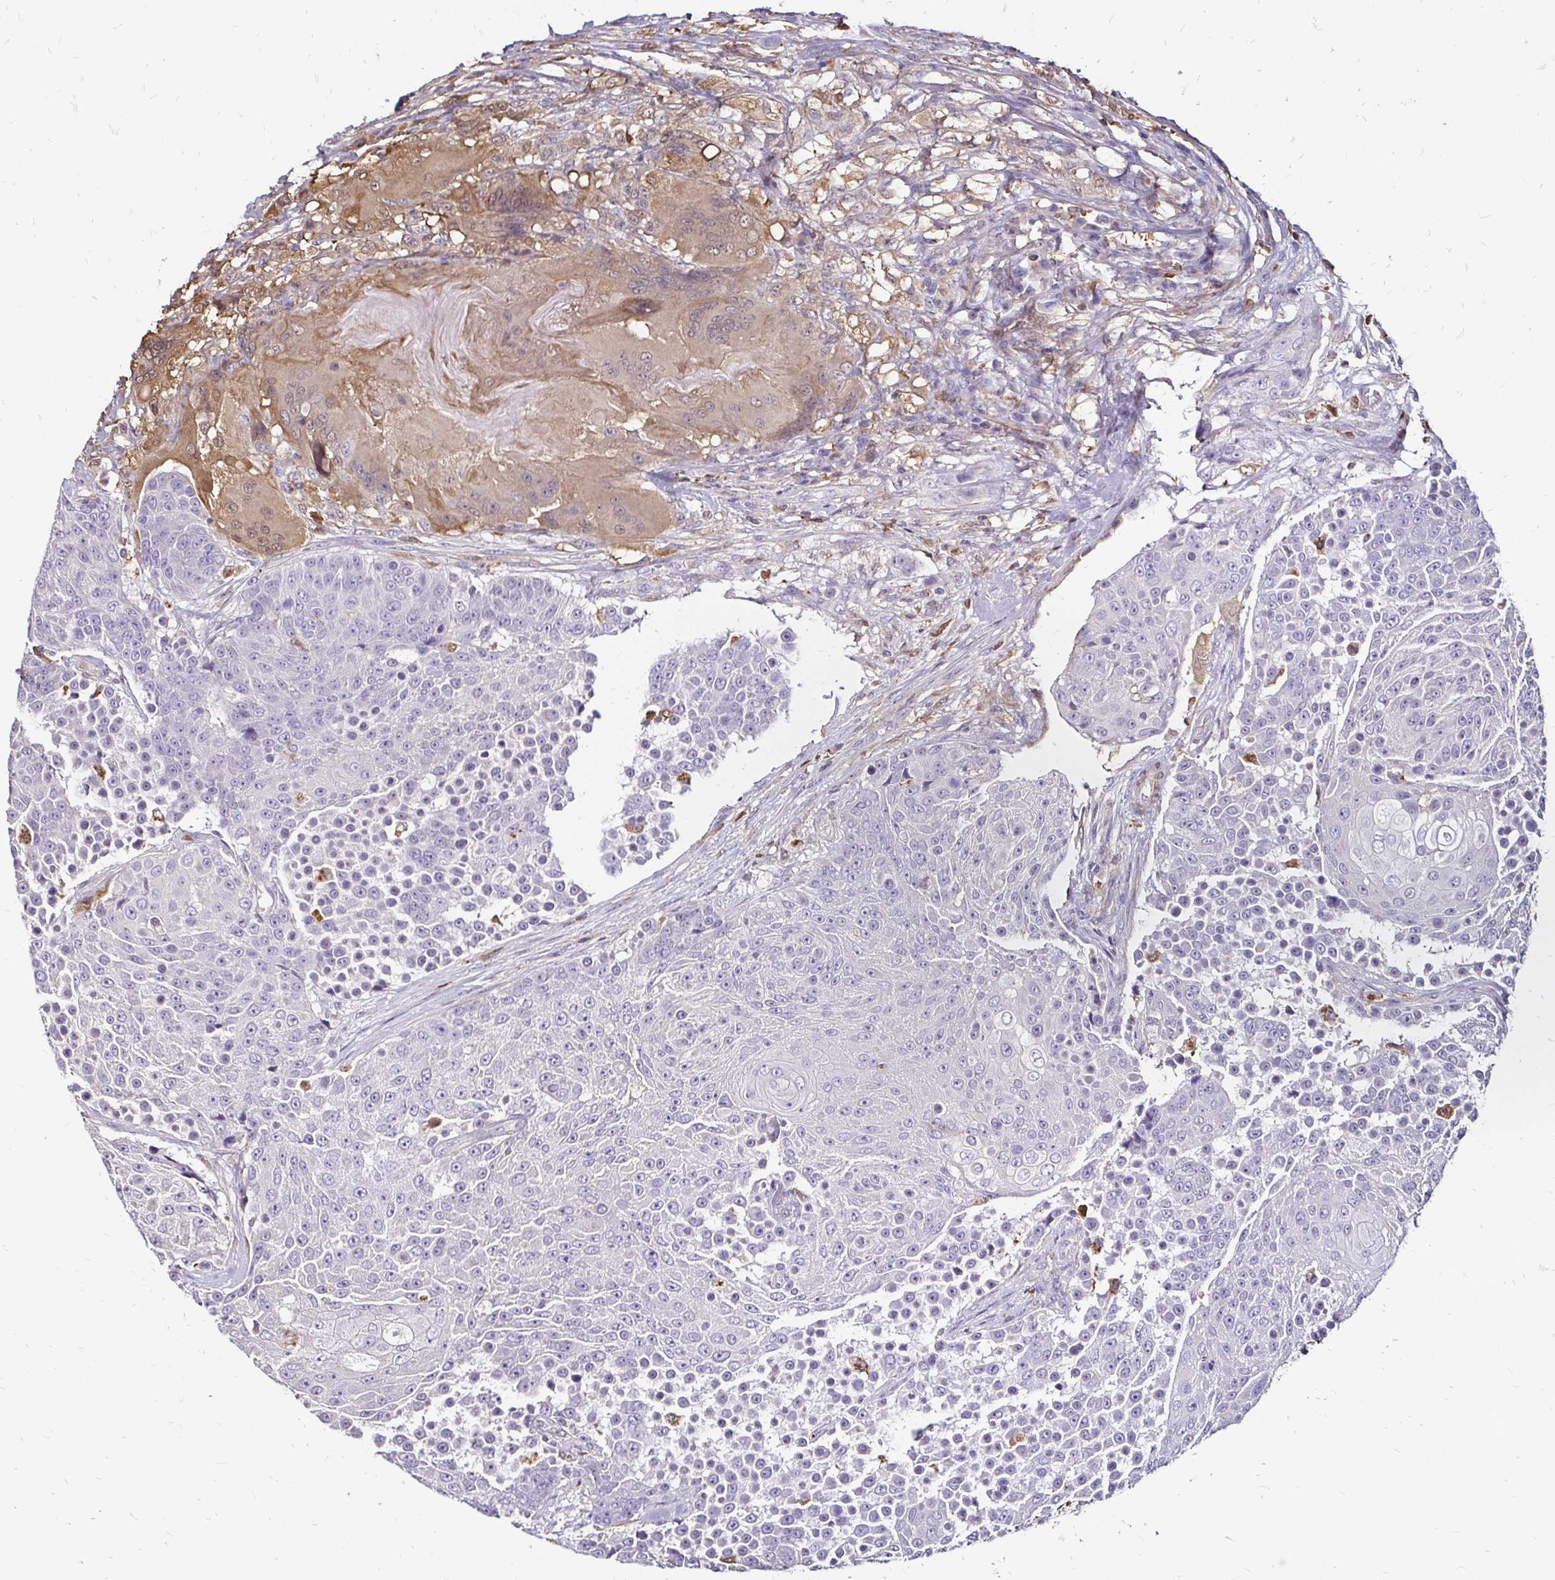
{"staining": {"intensity": "negative", "quantity": "none", "location": "none"}, "tissue": "urothelial cancer", "cell_type": "Tumor cells", "image_type": "cancer", "snomed": [{"axis": "morphology", "description": "Urothelial carcinoma, High grade"}, {"axis": "topography", "description": "Urinary bladder"}], "caption": "This is an immunohistochemistry (IHC) micrograph of urothelial cancer. There is no staining in tumor cells.", "gene": "ZFP1", "patient": {"sex": "female", "age": 63}}